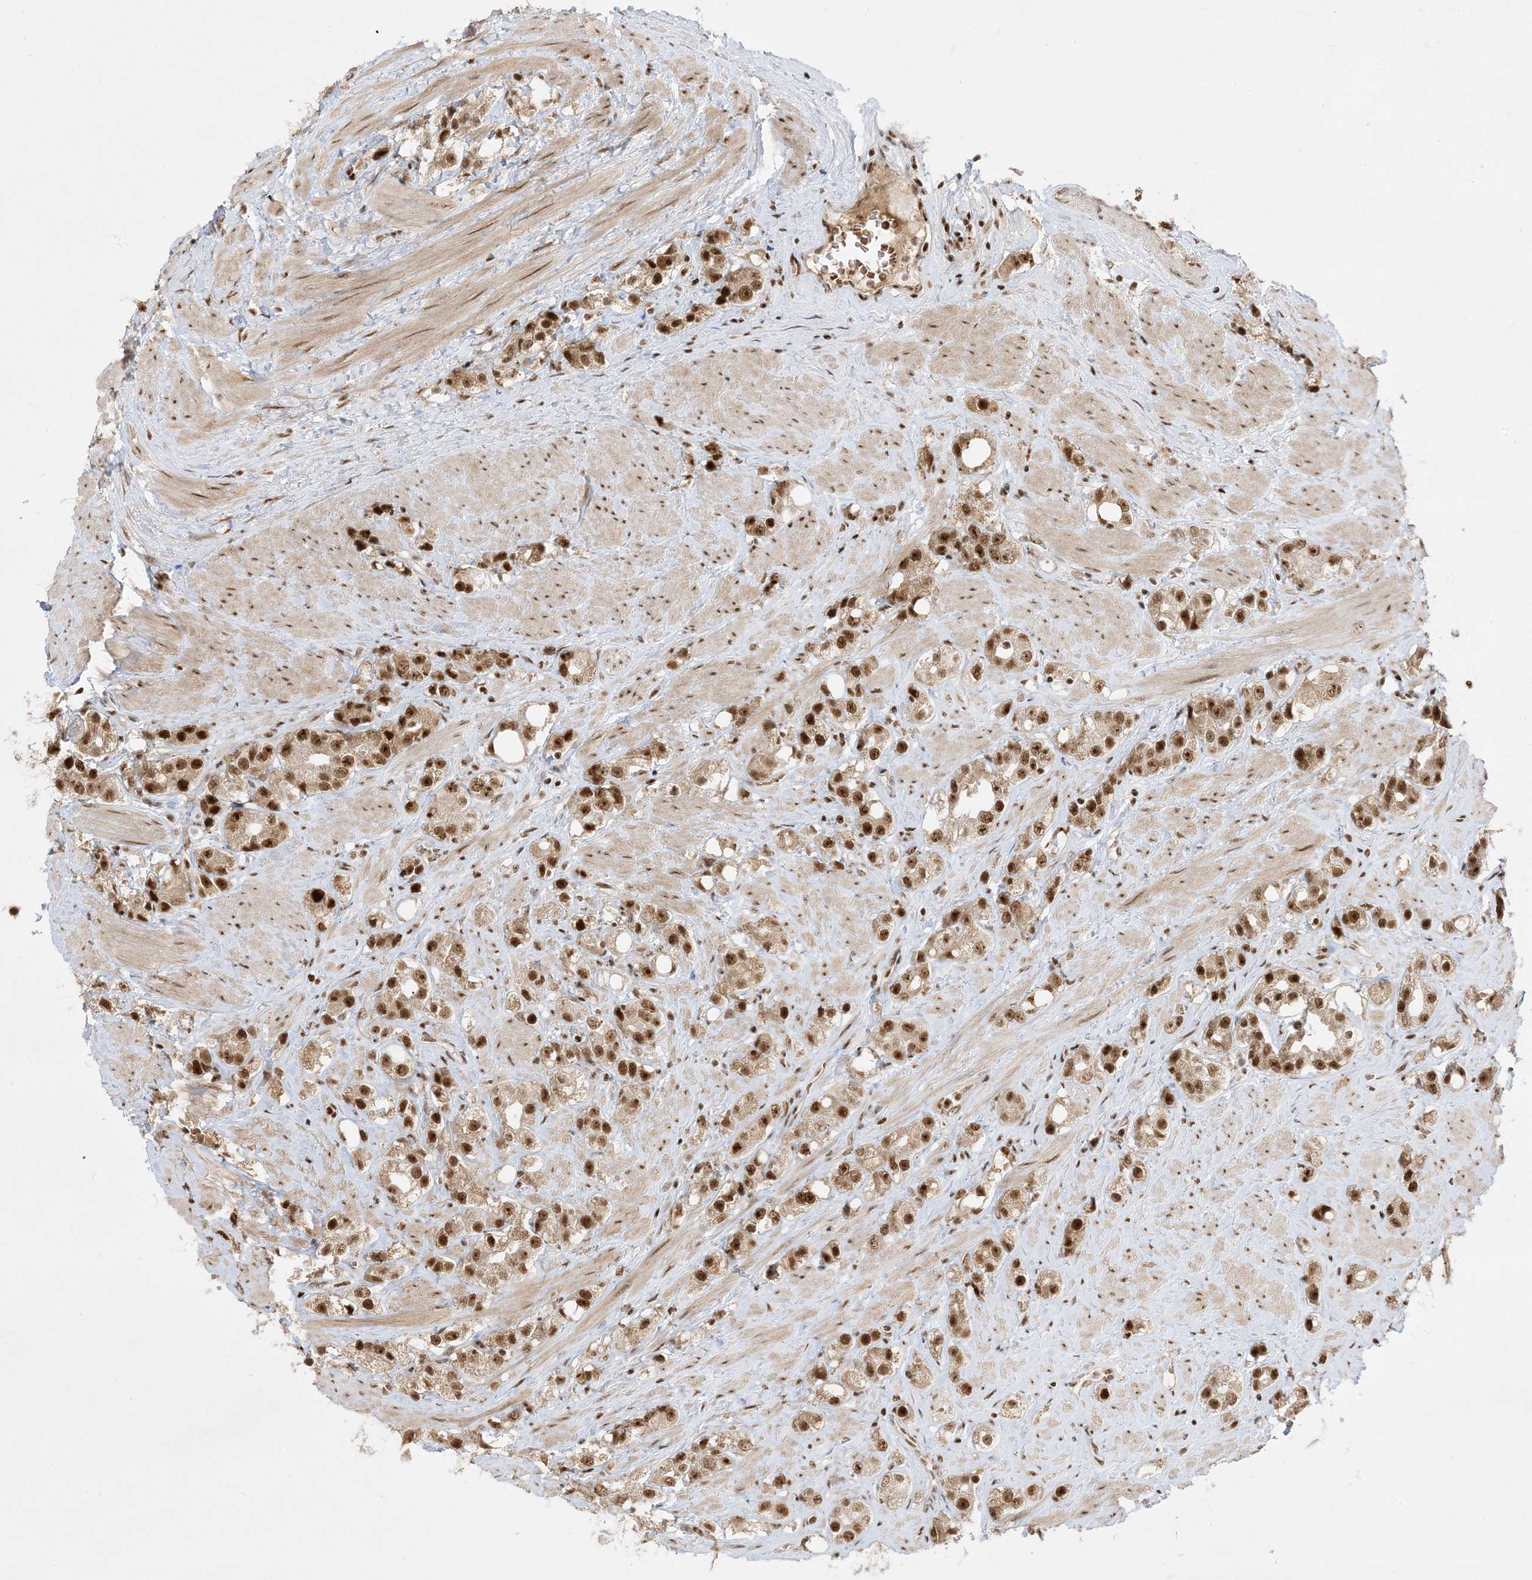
{"staining": {"intensity": "strong", "quantity": ">75%", "location": "nuclear"}, "tissue": "prostate cancer", "cell_type": "Tumor cells", "image_type": "cancer", "snomed": [{"axis": "morphology", "description": "Adenocarcinoma, NOS"}, {"axis": "topography", "description": "Prostate"}], "caption": "Strong nuclear staining is present in about >75% of tumor cells in adenocarcinoma (prostate).", "gene": "PPIL2", "patient": {"sex": "male", "age": 79}}